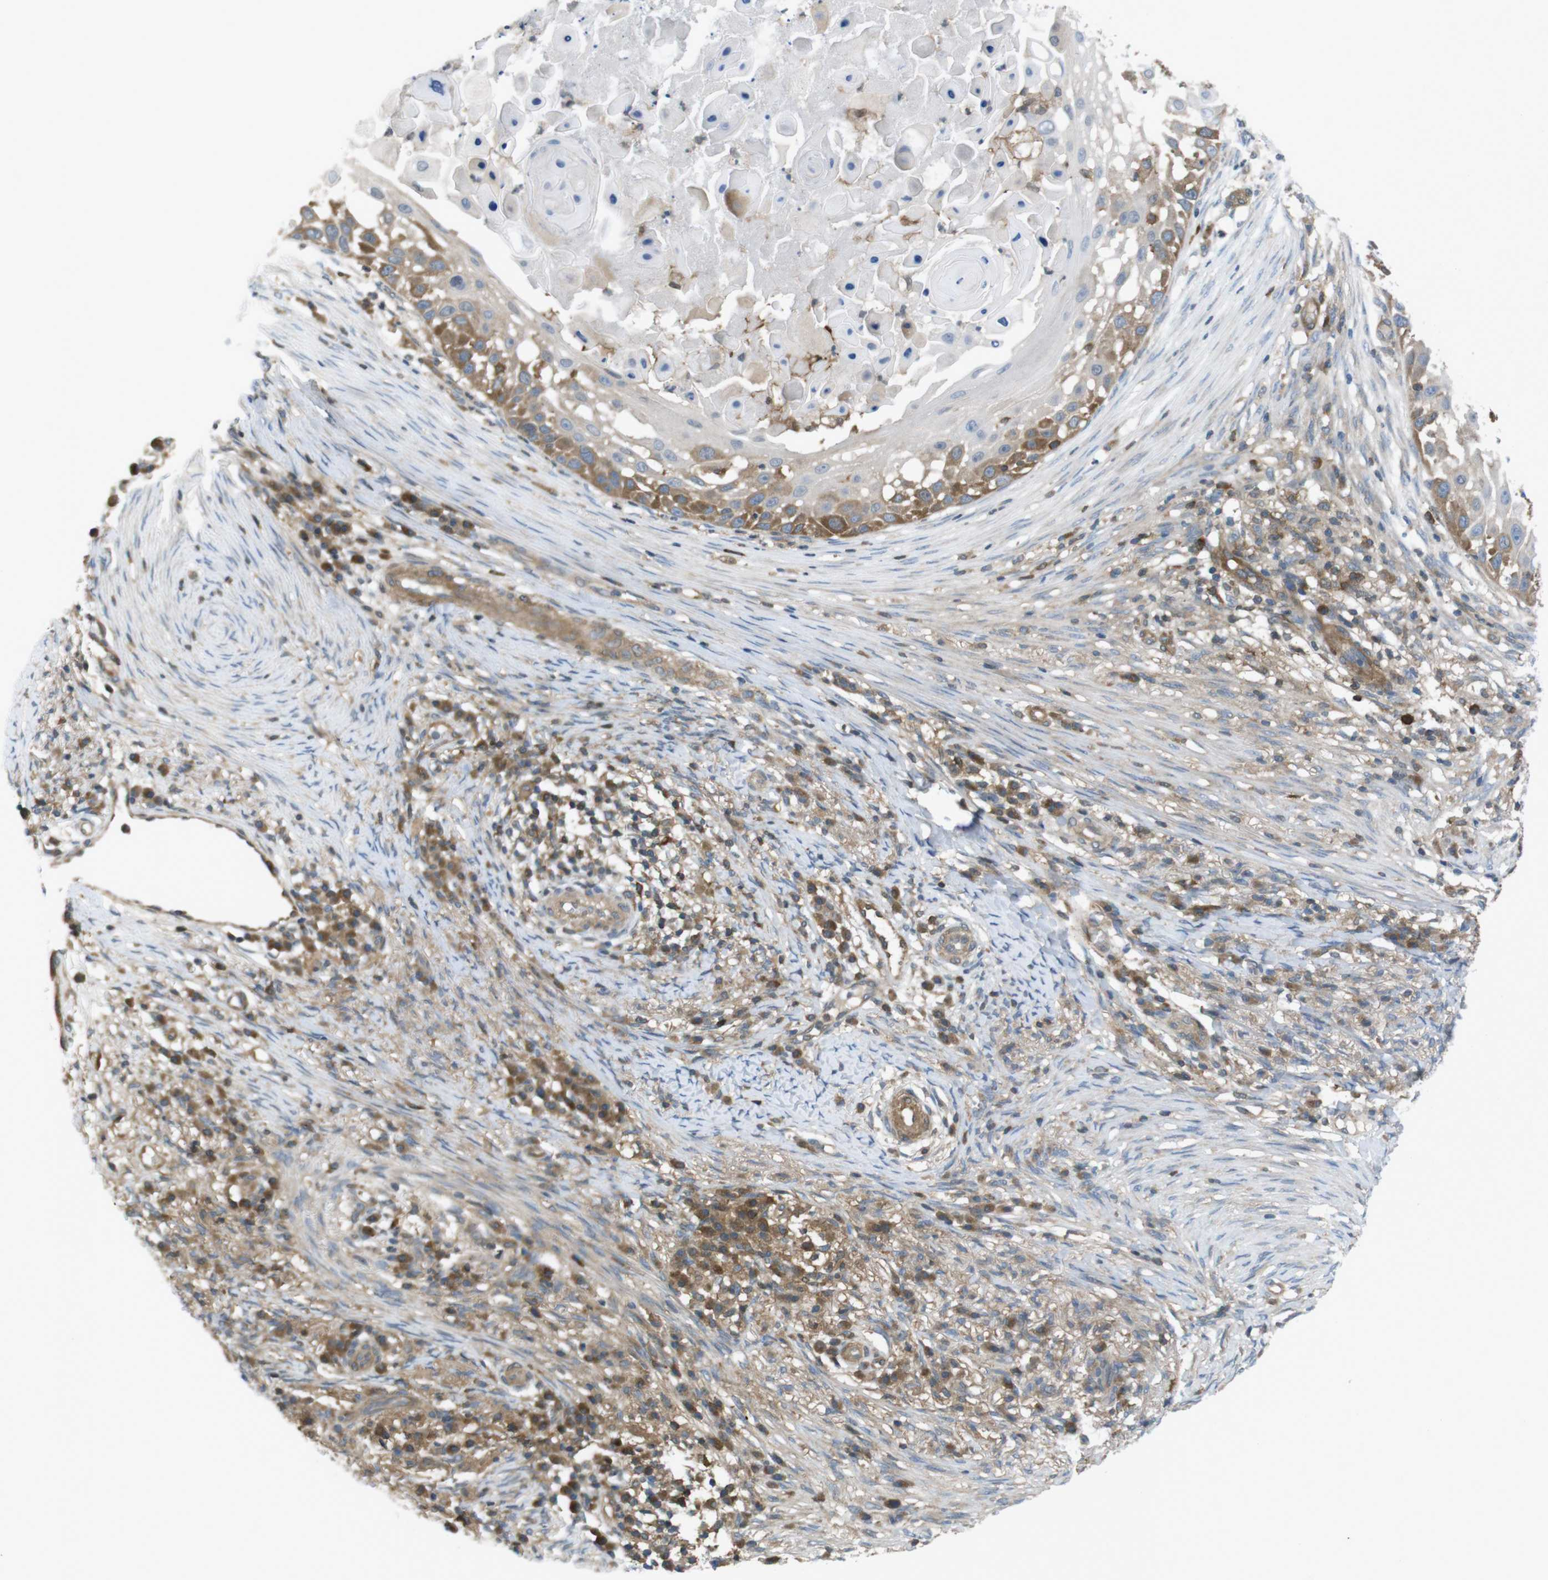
{"staining": {"intensity": "moderate", "quantity": ">75%", "location": "cytoplasmic/membranous"}, "tissue": "skin cancer", "cell_type": "Tumor cells", "image_type": "cancer", "snomed": [{"axis": "morphology", "description": "Squamous cell carcinoma, NOS"}, {"axis": "topography", "description": "Skin"}], "caption": "Immunohistochemistry (IHC) histopathology image of skin squamous cell carcinoma stained for a protein (brown), which displays medium levels of moderate cytoplasmic/membranous positivity in about >75% of tumor cells.", "gene": "MTHFD1", "patient": {"sex": "female", "age": 44}}